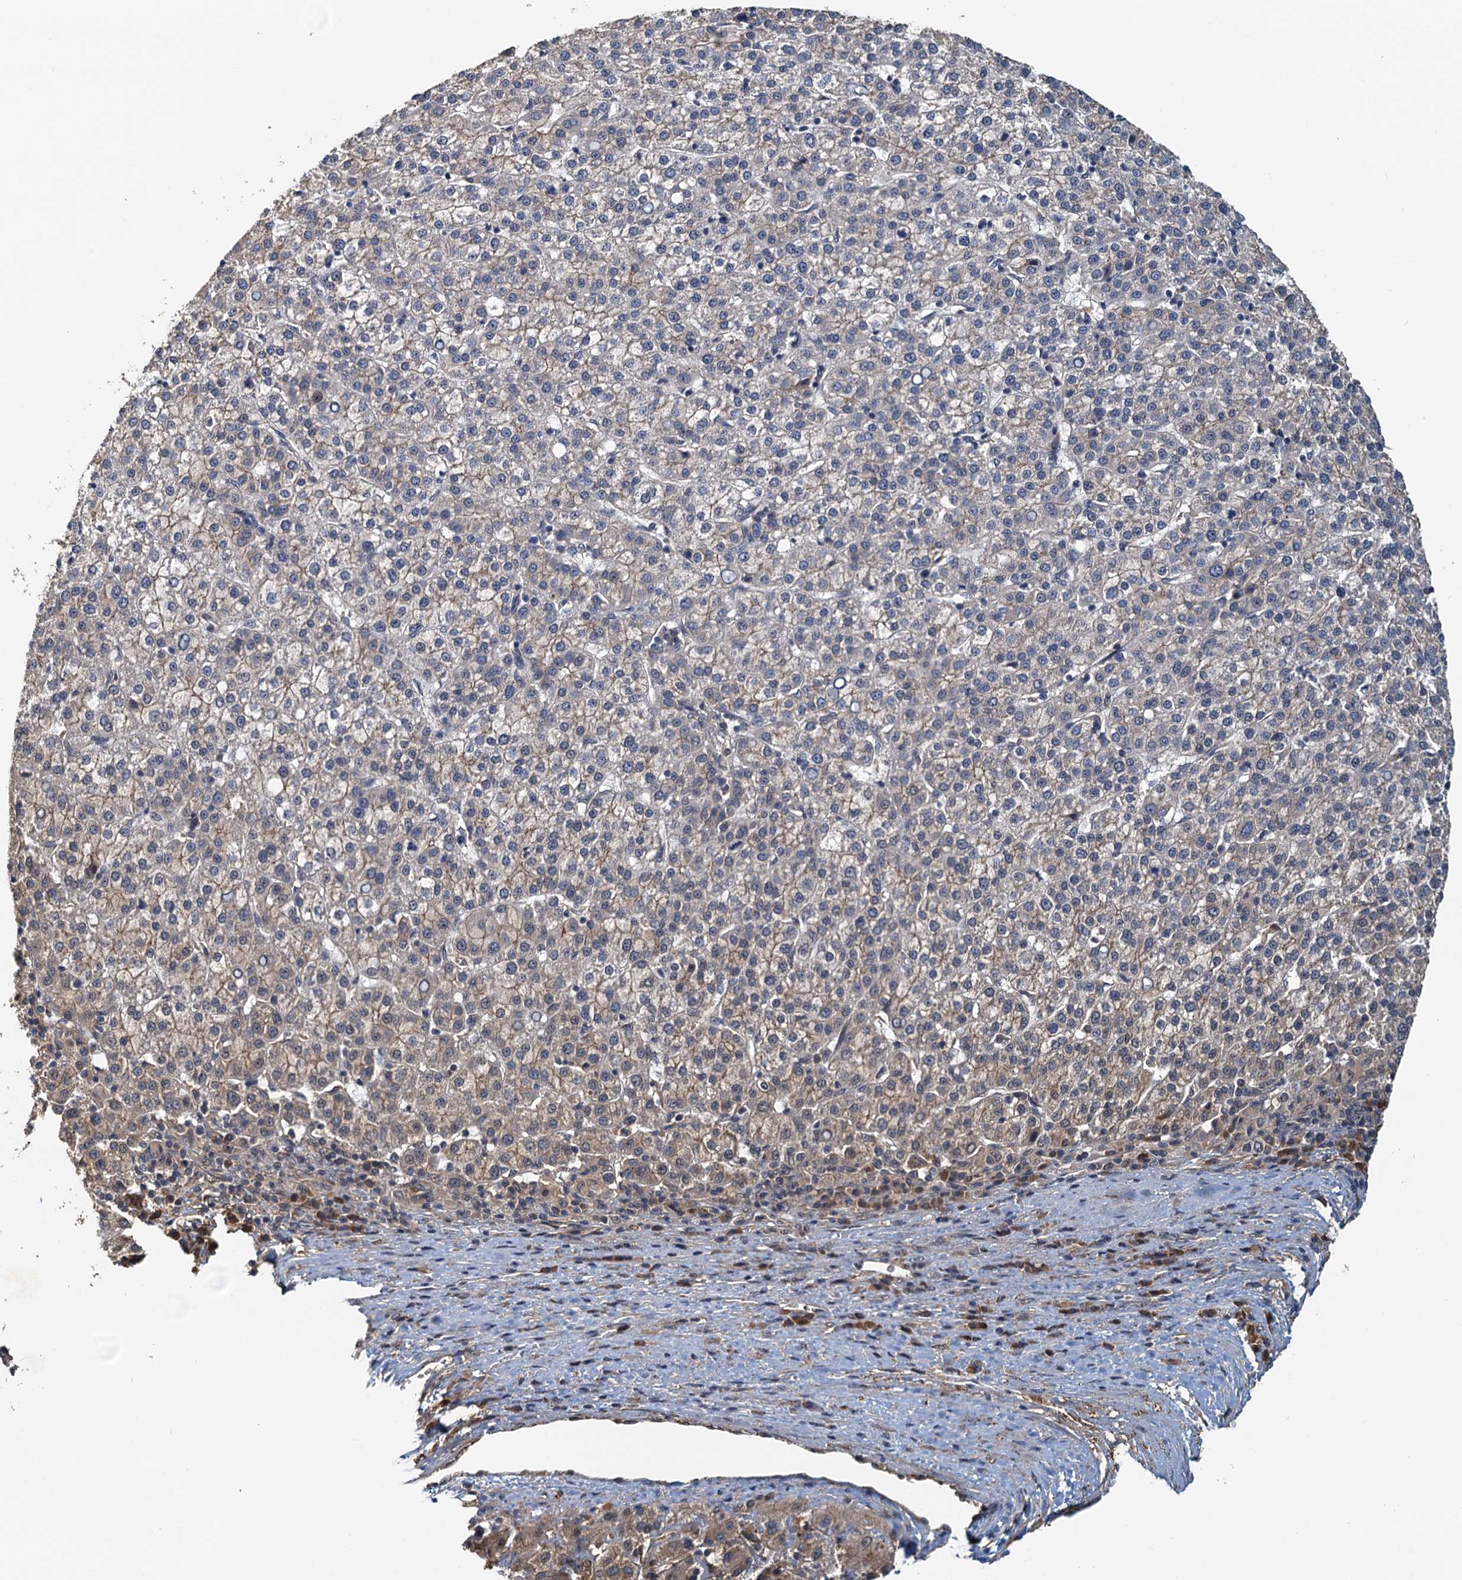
{"staining": {"intensity": "weak", "quantity": "25%-75%", "location": "cytoplasmic/membranous"}, "tissue": "liver cancer", "cell_type": "Tumor cells", "image_type": "cancer", "snomed": [{"axis": "morphology", "description": "Carcinoma, Hepatocellular, NOS"}, {"axis": "topography", "description": "Liver"}], "caption": "DAB immunohistochemical staining of hepatocellular carcinoma (liver) demonstrates weak cytoplasmic/membranous protein staining in about 25%-75% of tumor cells. (IHC, brightfield microscopy, high magnification).", "gene": "UBL7", "patient": {"sex": "female", "age": 58}}